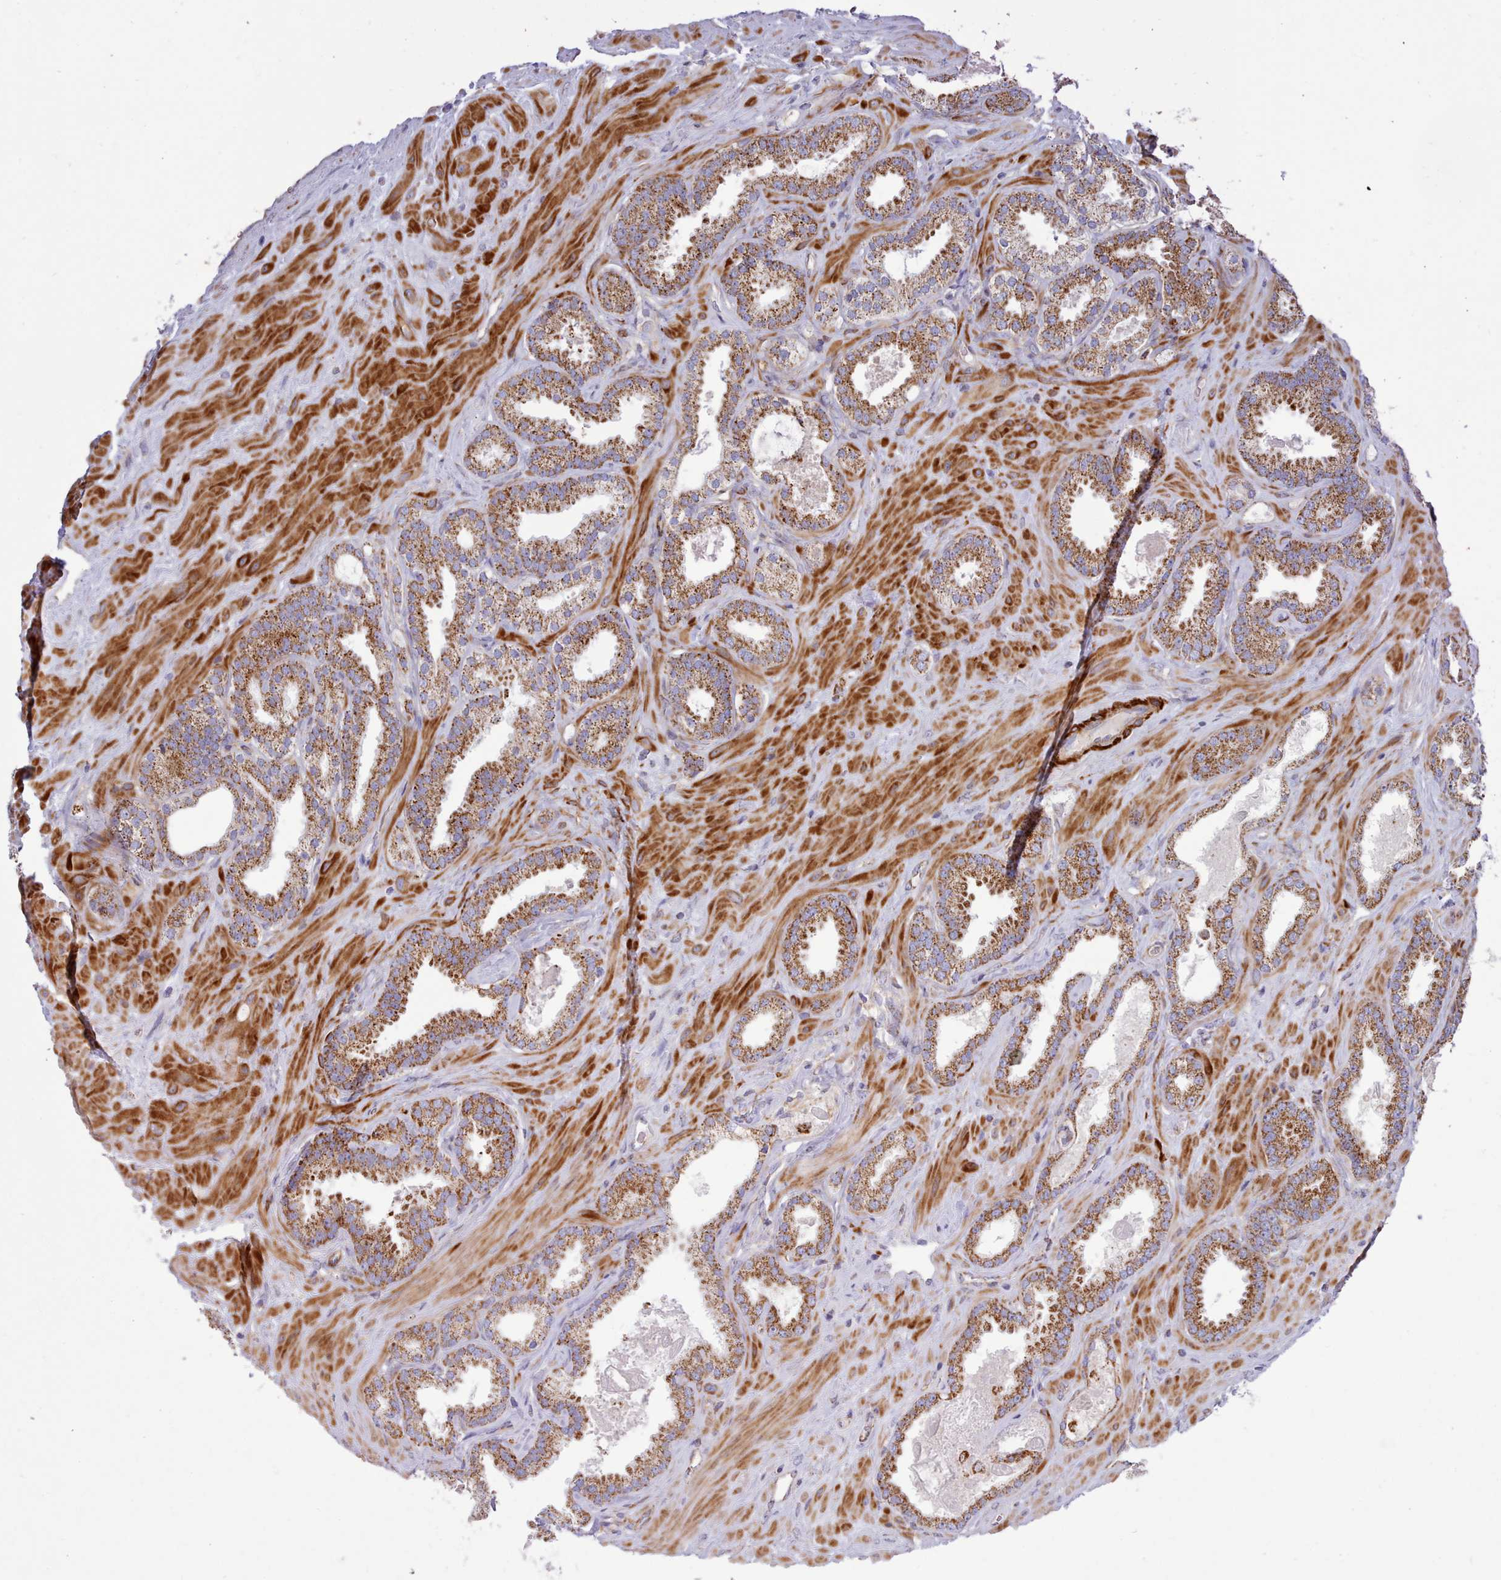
{"staining": {"intensity": "moderate", "quantity": ">75%", "location": "cytoplasmic/membranous"}, "tissue": "prostate cancer", "cell_type": "Tumor cells", "image_type": "cancer", "snomed": [{"axis": "morphology", "description": "Adenocarcinoma, Low grade"}, {"axis": "topography", "description": "Prostate"}], "caption": "DAB immunohistochemical staining of adenocarcinoma (low-grade) (prostate) demonstrates moderate cytoplasmic/membranous protein staining in approximately >75% of tumor cells.", "gene": "MRPL21", "patient": {"sex": "male", "age": 62}}